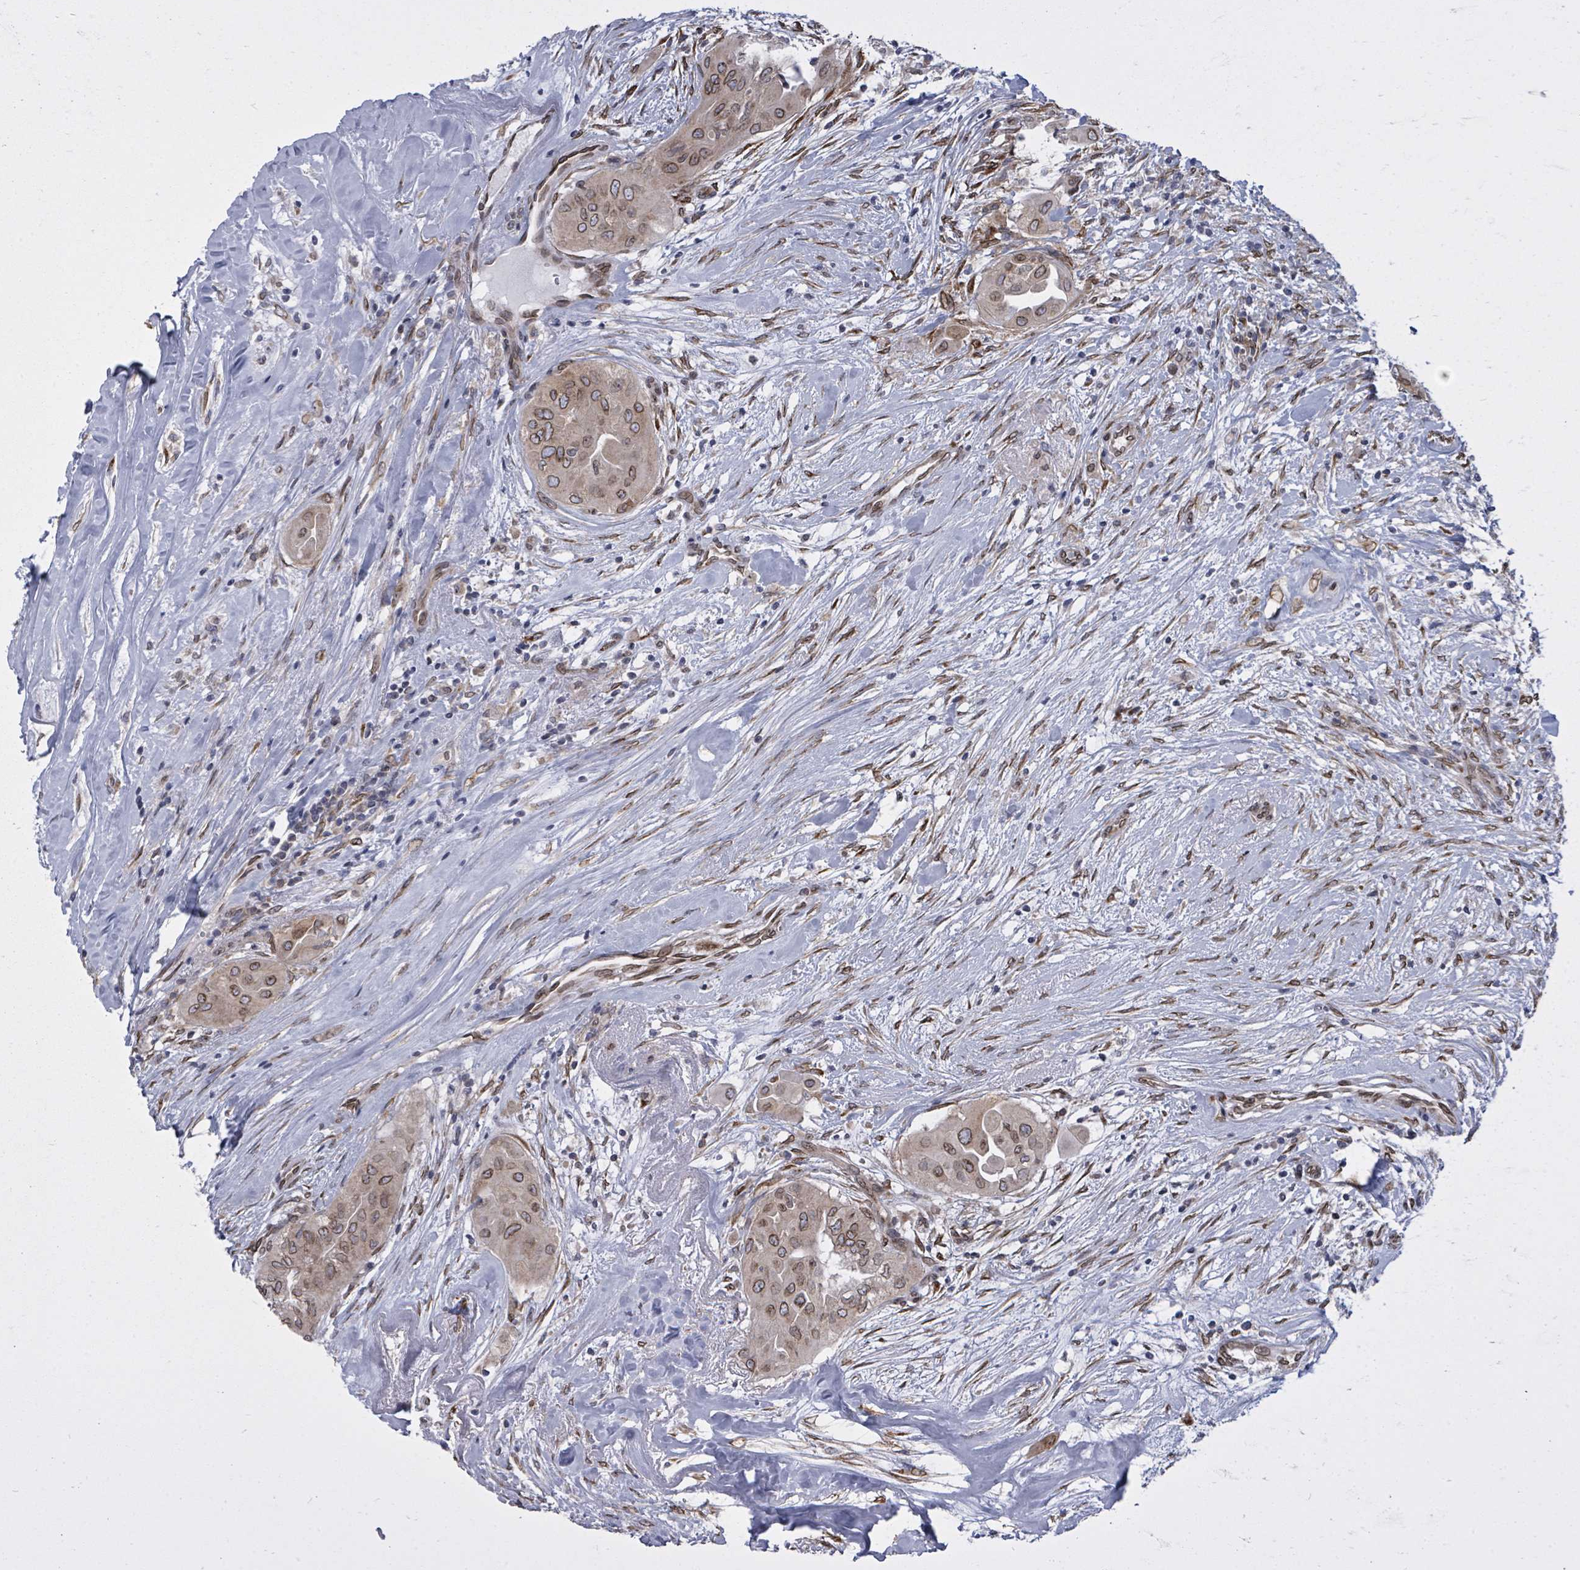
{"staining": {"intensity": "moderate", "quantity": ">75%", "location": "cytoplasmic/membranous,nuclear"}, "tissue": "thyroid cancer", "cell_type": "Tumor cells", "image_type": "cancer", "snomed": [{"axis": "morphology", "description": "Papillary adenocarcinoma, NOS"}, {"axis": "topography", "description": "Thyroid gland"}], "caption": "Immunohistochemical staining of human papillary adenocarcinoma (thyroid) reveals medium levels of moderate cytoplasmic/membranous and nuclear staining in about >75% of tumor cells.", "gene": "ARFGAP1", "patient": {"sex": "female", "age": 59}}